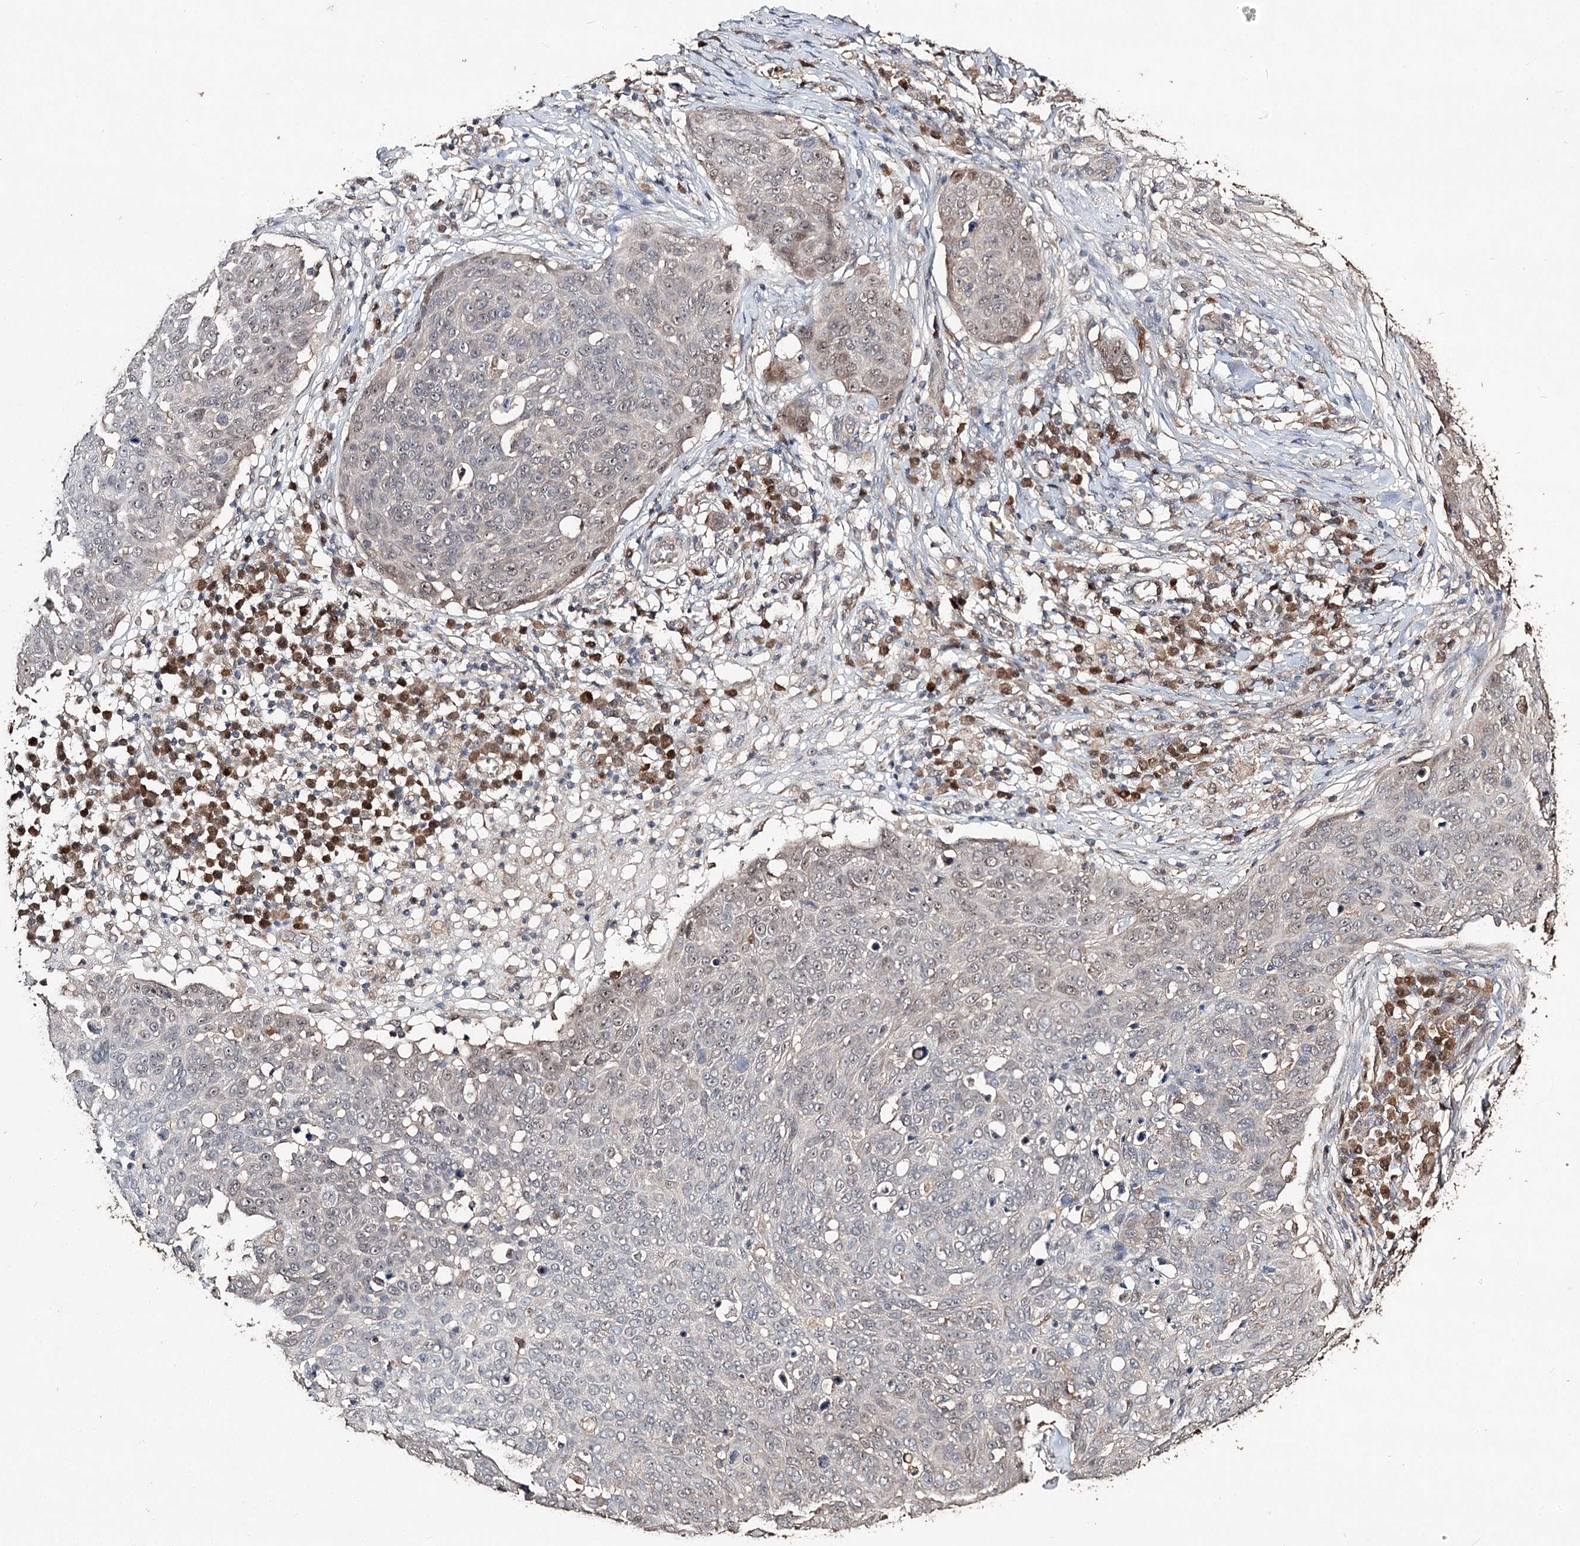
{"staining": {"intensity": "weak", "quantity": "<25%", "location": "nuclear"}, "tissue": "skin cancer", "cell_type": "Tumor cells", "image_type": "cancer", "snomed": [{"axis": "morphology", "description": "Squamous cell carcinoma in situ, NOS"}, {"axis": "morphology", "description": "Squamous cell carcinoma, NOS"}, {"axis": "topography", "description": "Skin"}], "caption": "Protein analysis of skin cancer exhibits no significant expression in tumor cells.", "gene": "NOPCHAP1", "patient": {"sex": "male", "age": 93}}